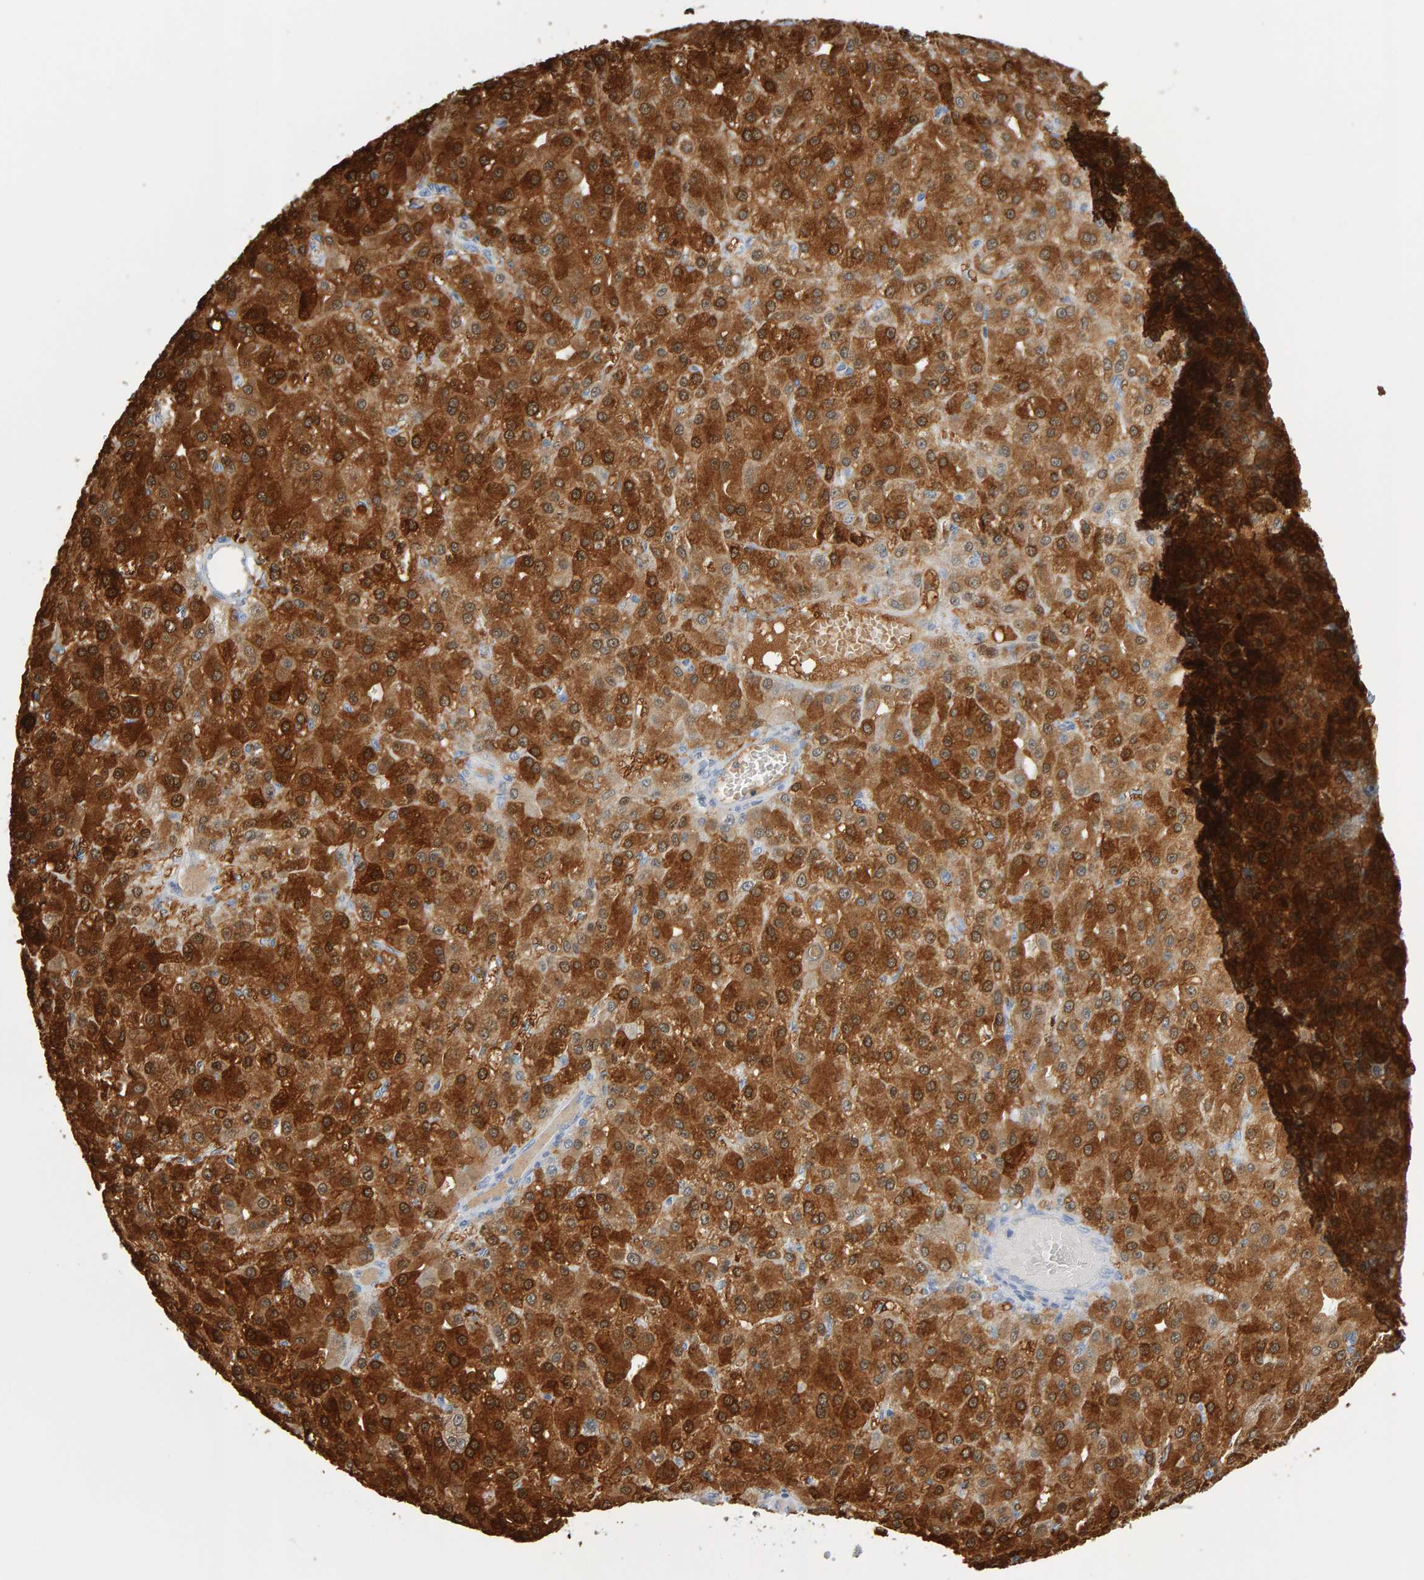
{"staining": {"intensity": "strong", "quantity": ">75%", "location": "cytoplasmic/membranous"}, "tissue": "liver cancer", "cell_type": "Tumor cells", "image_type": "cancer", "snomed": [{"axis": "morphology", "description": "Carcinoma, Hepatocellular, NOS"}, {"axis": "topography", "description": "Liver"}], "caption": "Immunohistochemical staining of hepatocellular carcinoma (liver) displays strong cytoplasmic/membranous protein expression in approximately >75% of tumor cells.", "gene": "CTH", "patient": {"sex": "male", "age": 67}}